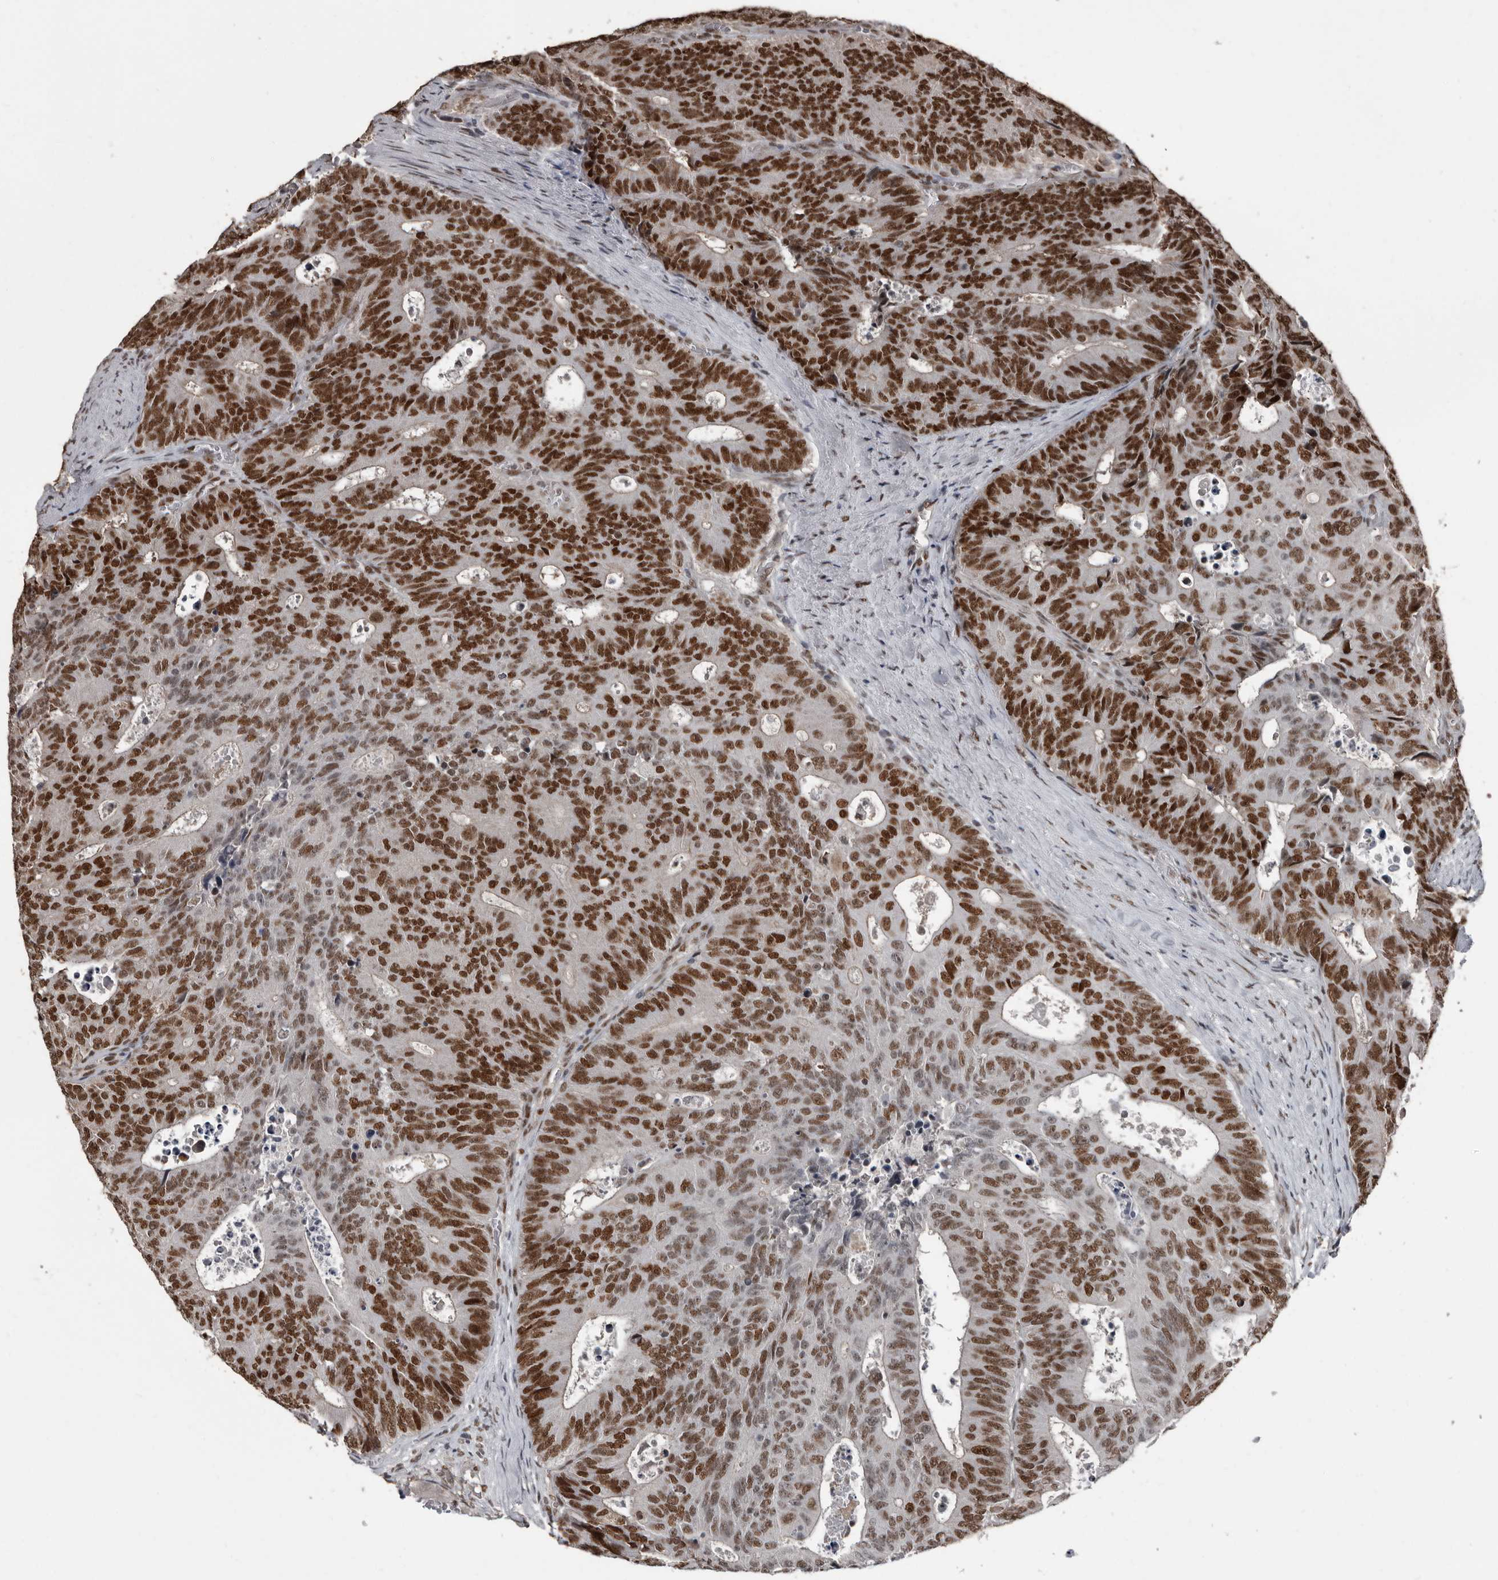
{"staining": {"intensity": "strong", "quantity": ">75%", "location": "nuclear"}, "tissue": "colorectal cancer", "cell_type": "Tumor cells", "image_type": "cancer", "snomed": [{"axis": "morphology", "description": "Adenocarcinoma, NOS"}, {"axis": "topography", "description": "Colon"}], "caption": "Immunohistochemistry (IHC) (DAB (3,3'-diaminobenzidine)) staining of human colorectal cancer (adenocarcinoma) demonstrates strong nuclear protein staining in about >75% of tumor cells.", "gene": "CHD1L", "patient": {"sex": "male", "age": 87}}